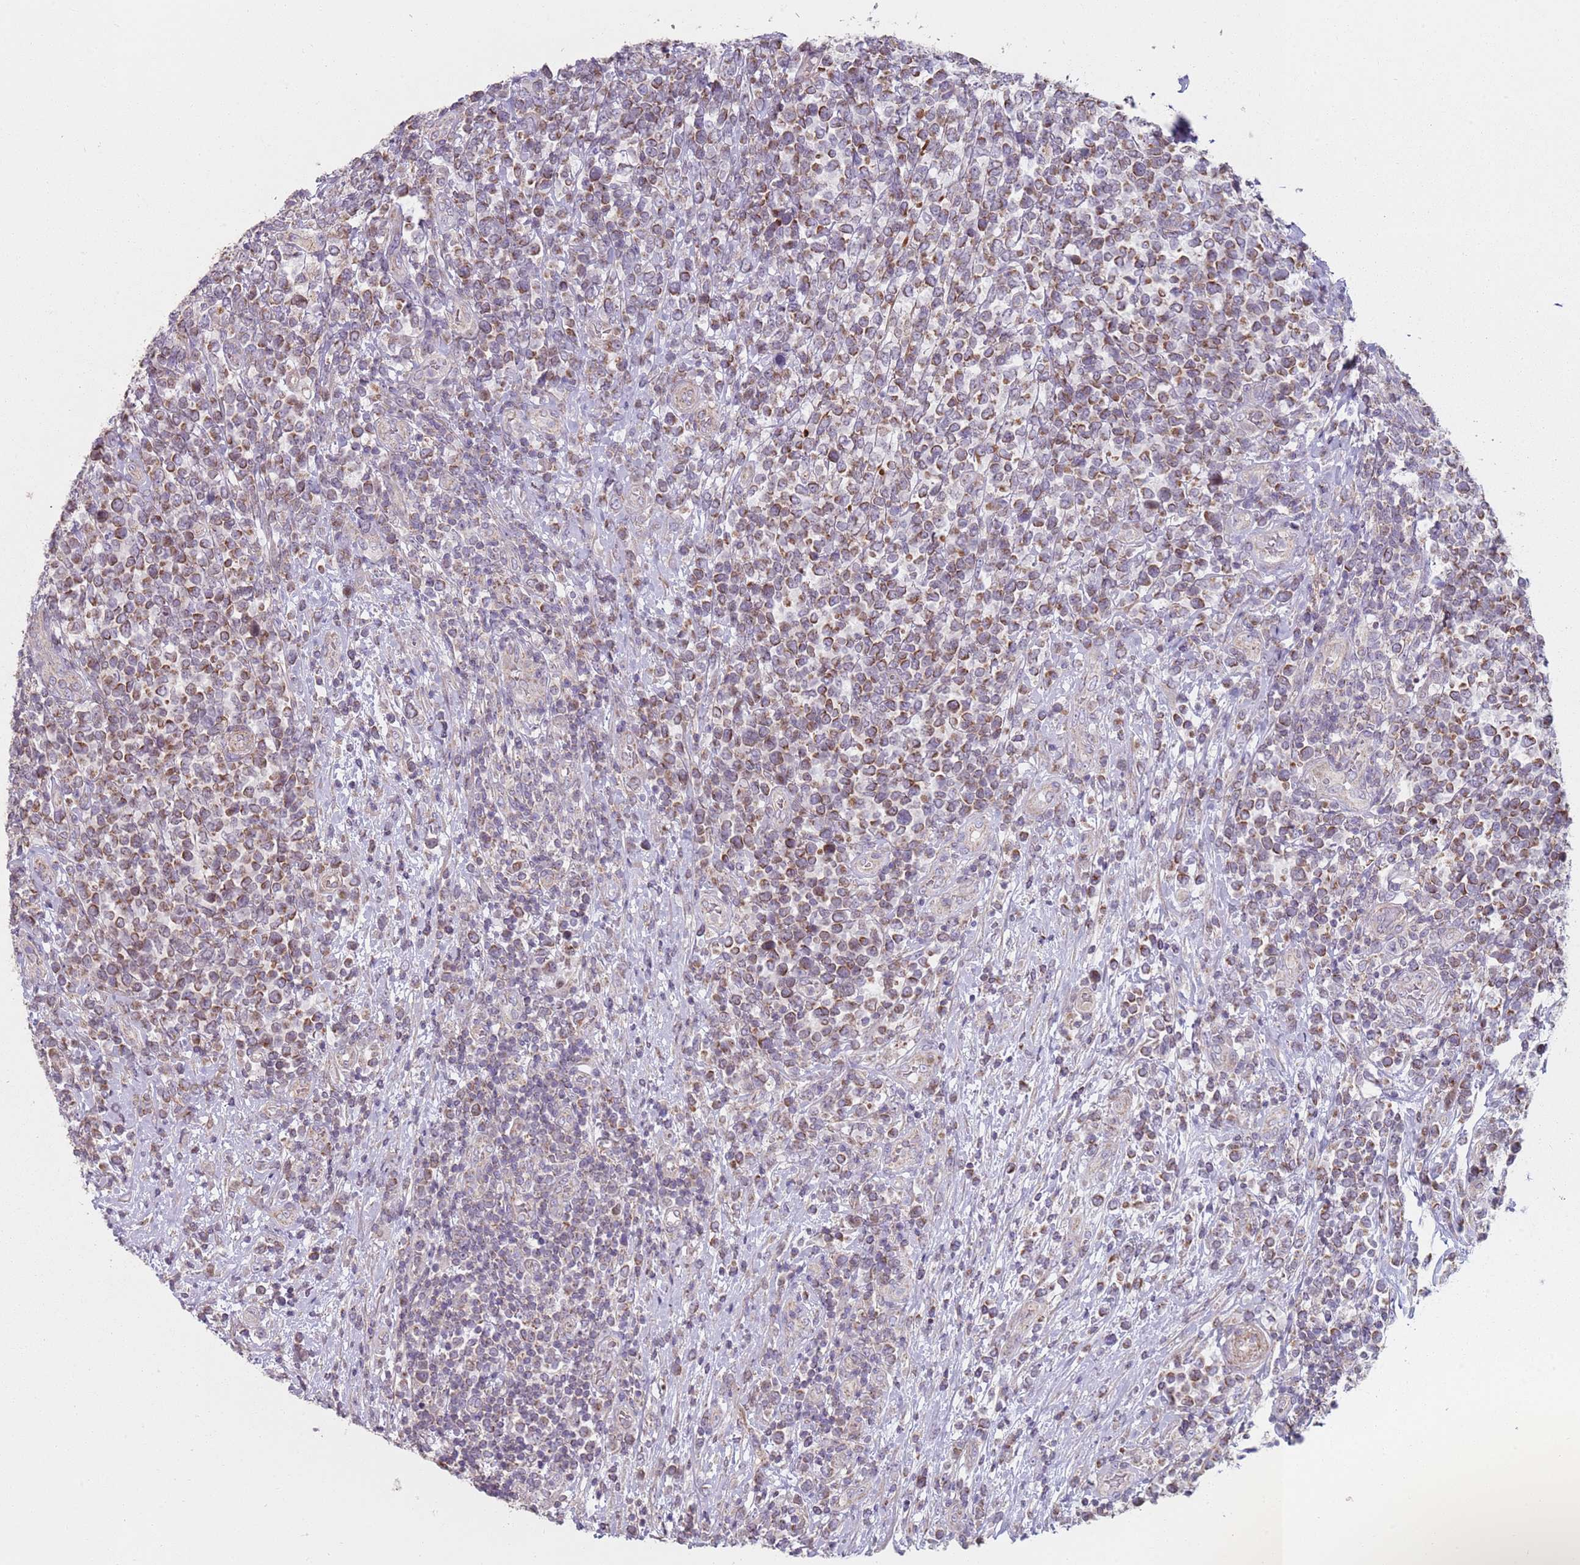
{"staining": {"intensity": "moderate", "quantity": "25%-75%", "location": "cytoplasmic/membranous"}, "tissue": "lymphoma", "cell_type": "Tumor cells", "image_type": "cancer", "snomed": [{"axis": "morphology", "description": "Malignant lymphoma, non-Hodgkin's type, High grade"}, {"axis": "topography", "description": "Soft tissue"}], "caption": "Immunohistochemical staining of human malignant lymphoma, non-Hodgkin's type (high-grade) demonstrates medium levels of moderate cytoplasmic/membranous positivity in about 25%-75% of tumor cells.", "gene": "GAS8", "patient": {"sex": "female", "age": 56}}